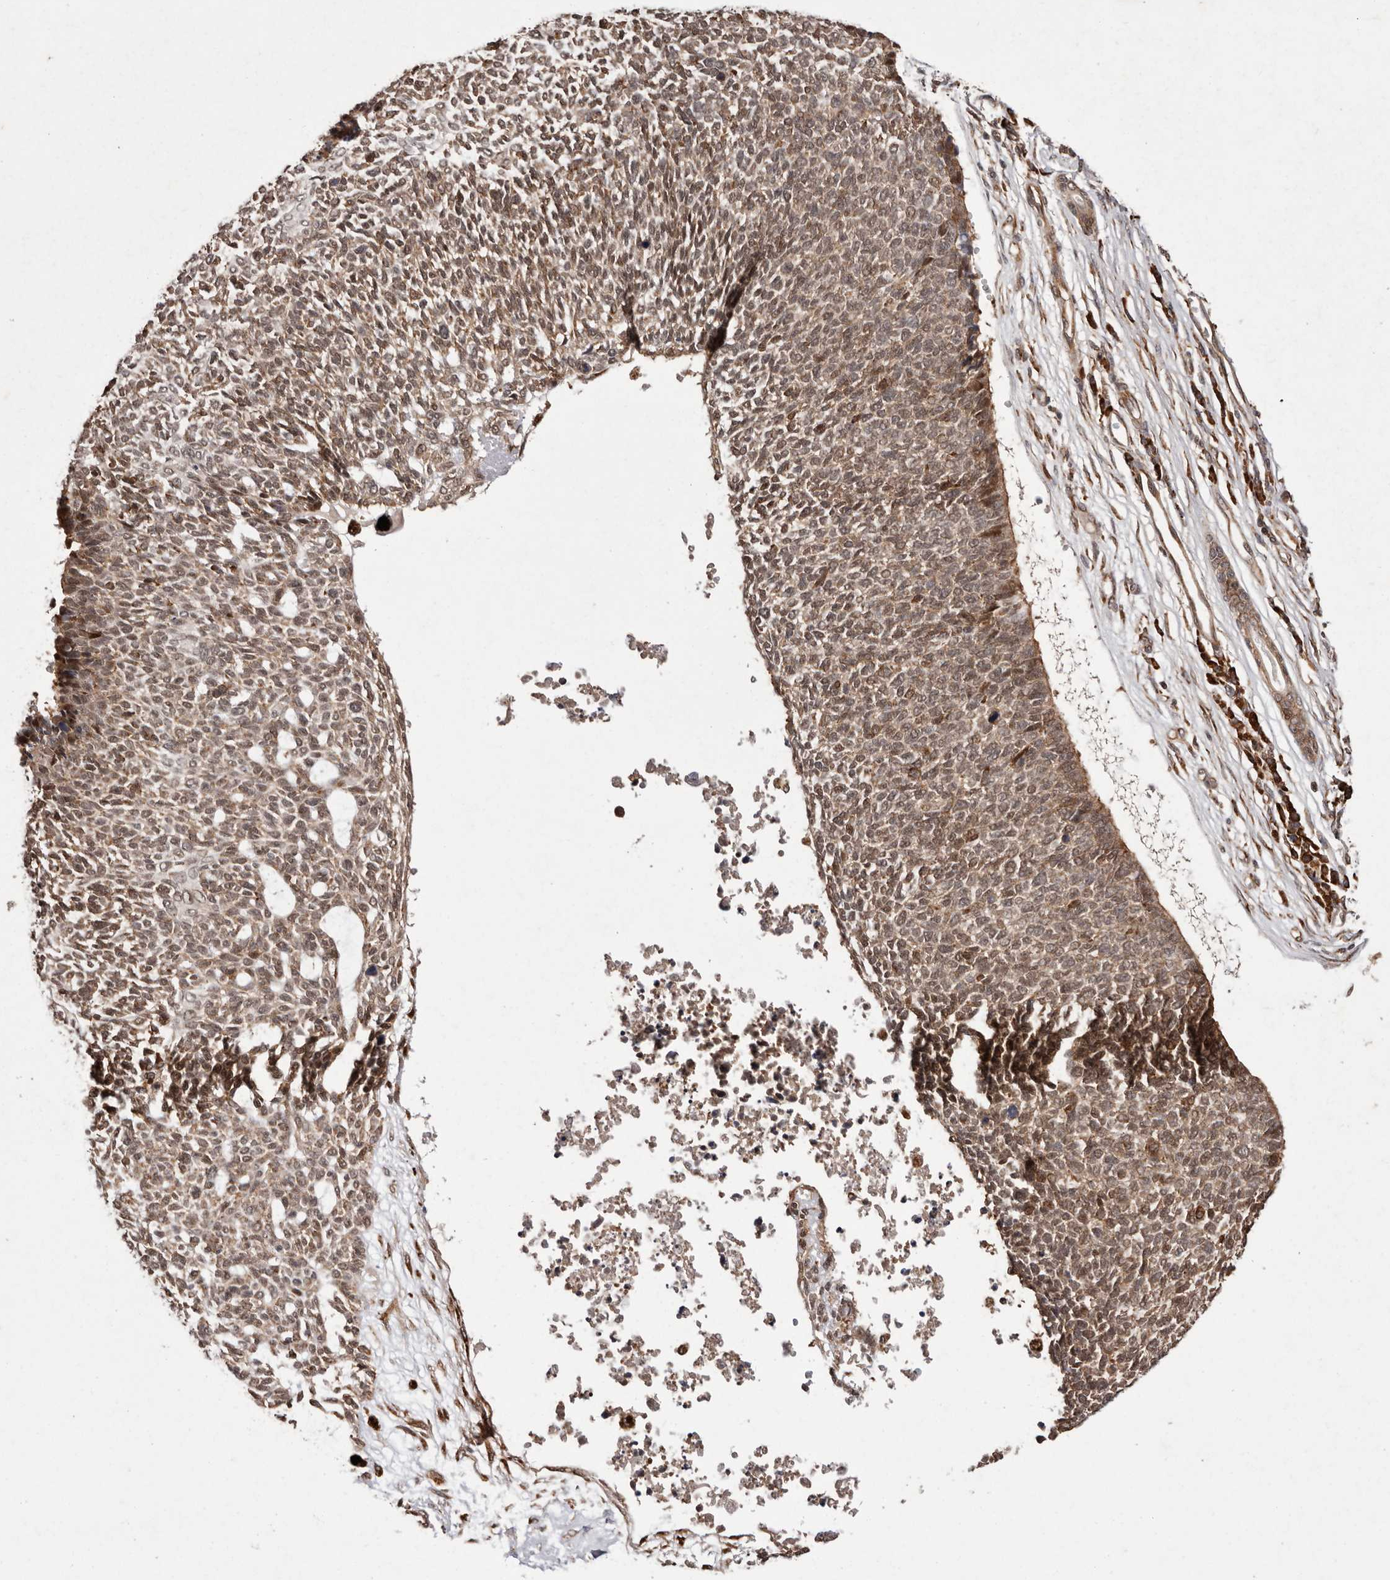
{"staining": {"intensity": "moderate", "quantity": ">75%", "location": "cytoplasmic/membranous"}, "tissue": "skin cancer", "cell_type": "Tumor cells", "image_type": "cancer", "snomed": [{"axis": "morphology", "description": "Basal cell carcinoma"}, {"axis": "topography", "description": "Skin"}], "caption": "Basal cell carcinoma (skin) stained with DAB (3,3'-diaminobenzidine) immunohistochemistry (IHC) reveals medium levels of moderate cytoplasmic/membranous staining in approximately >75% of tumor cells.", "gene": "LRGUK", "patient": {"sex": "female", "age": 84}}